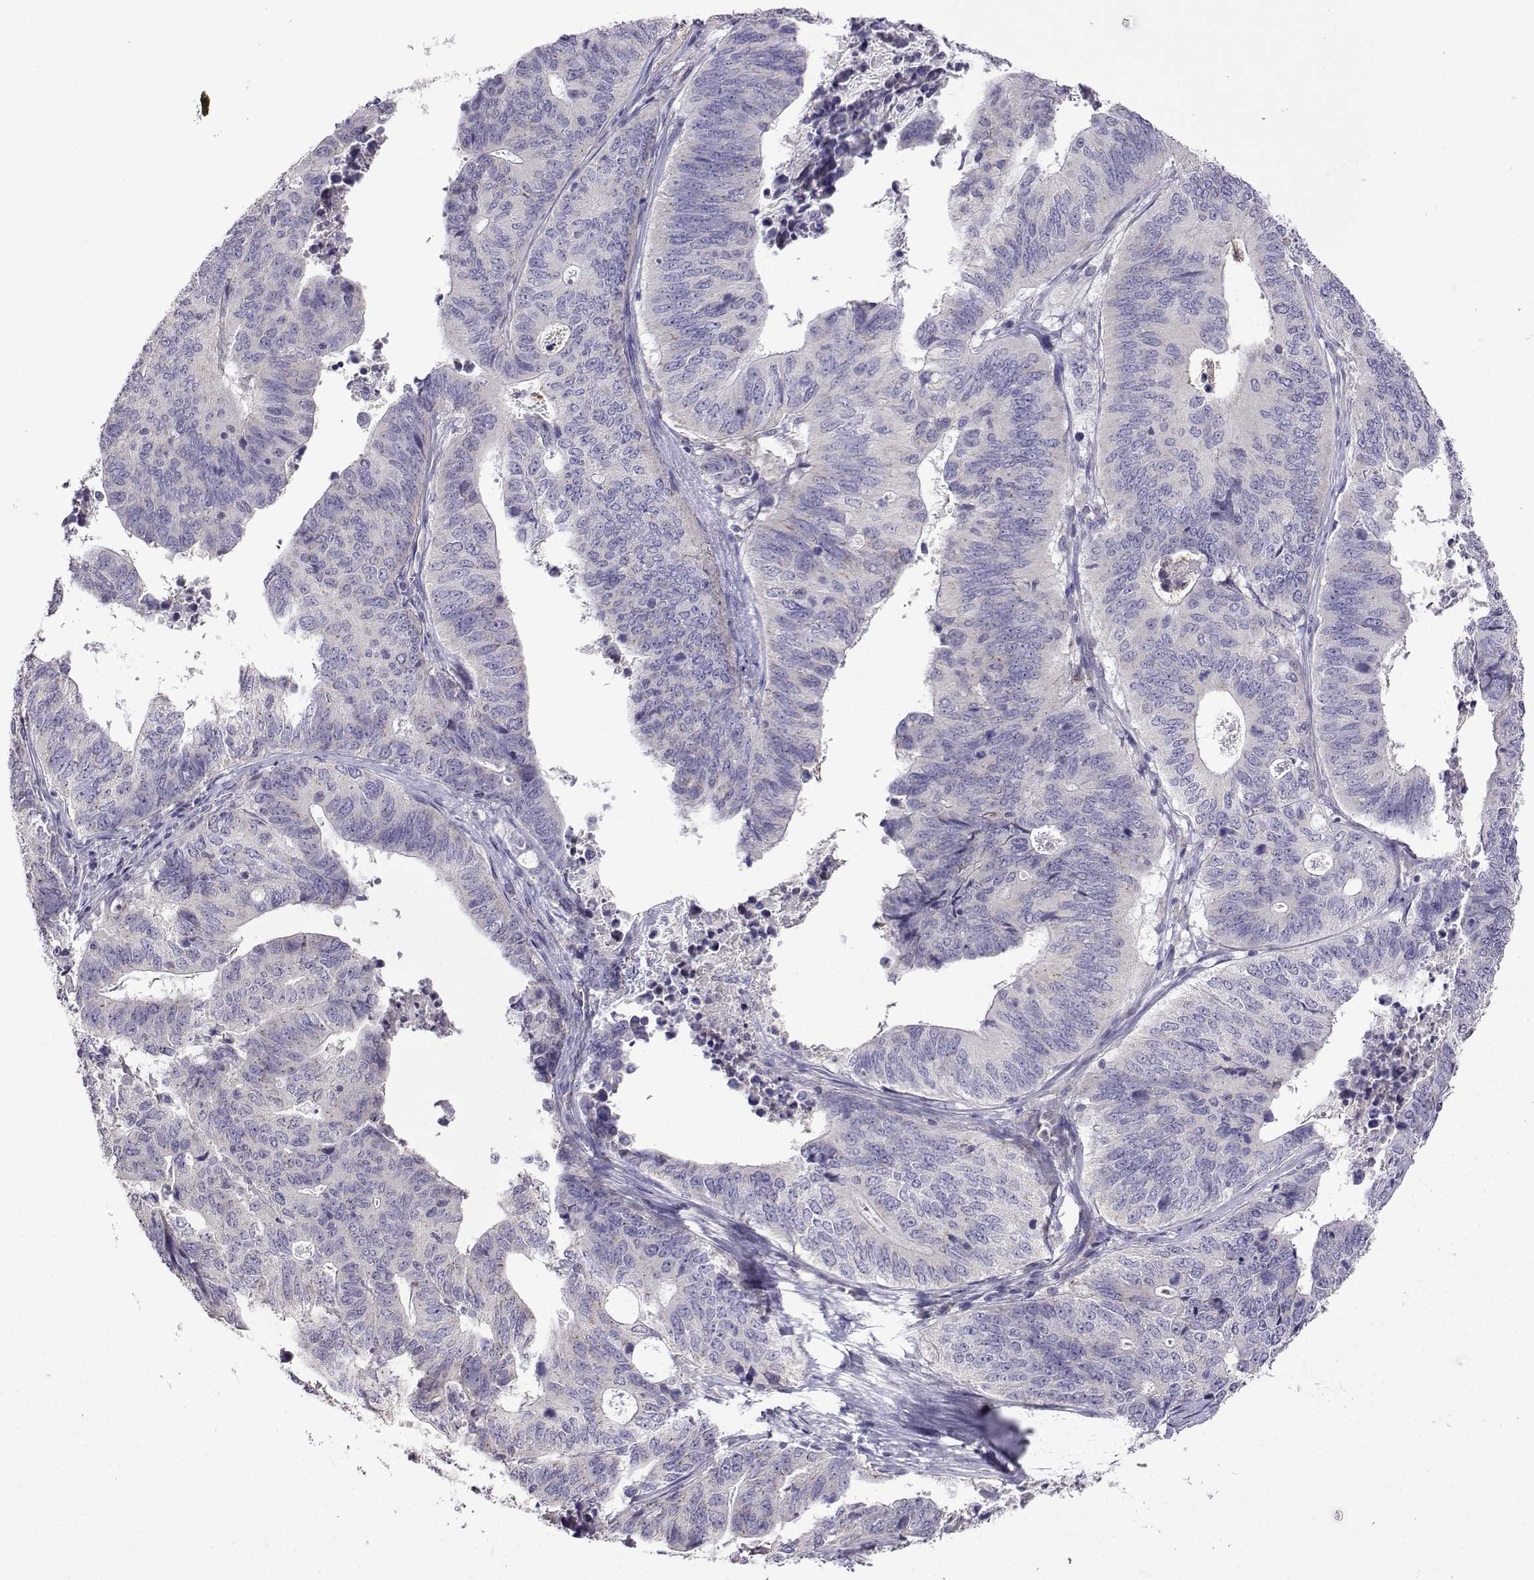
{"staining": {"intensity": "negative", "quantity": "none", "location": "none"}, "tissue": "stomach cancer", "cell_type": "Tumor cells", "image_type": "cancer", "snomed": [{"axis": "morphology", "description": "Adenocarcinoma, NOS"}, {"axis": "topography", "description": "Stomach, upper"}], "caption": "Tumor cells show no significant staining in stomach cancer (adenocarcinoma). The staining was performed using DAB to visualize the protein expression in brown, while the nuclei were stained in blue with hematoxylin (Magnification: 20x).", "gene": "FCAMR", "patient": {"sex": "female", "age": 67}}